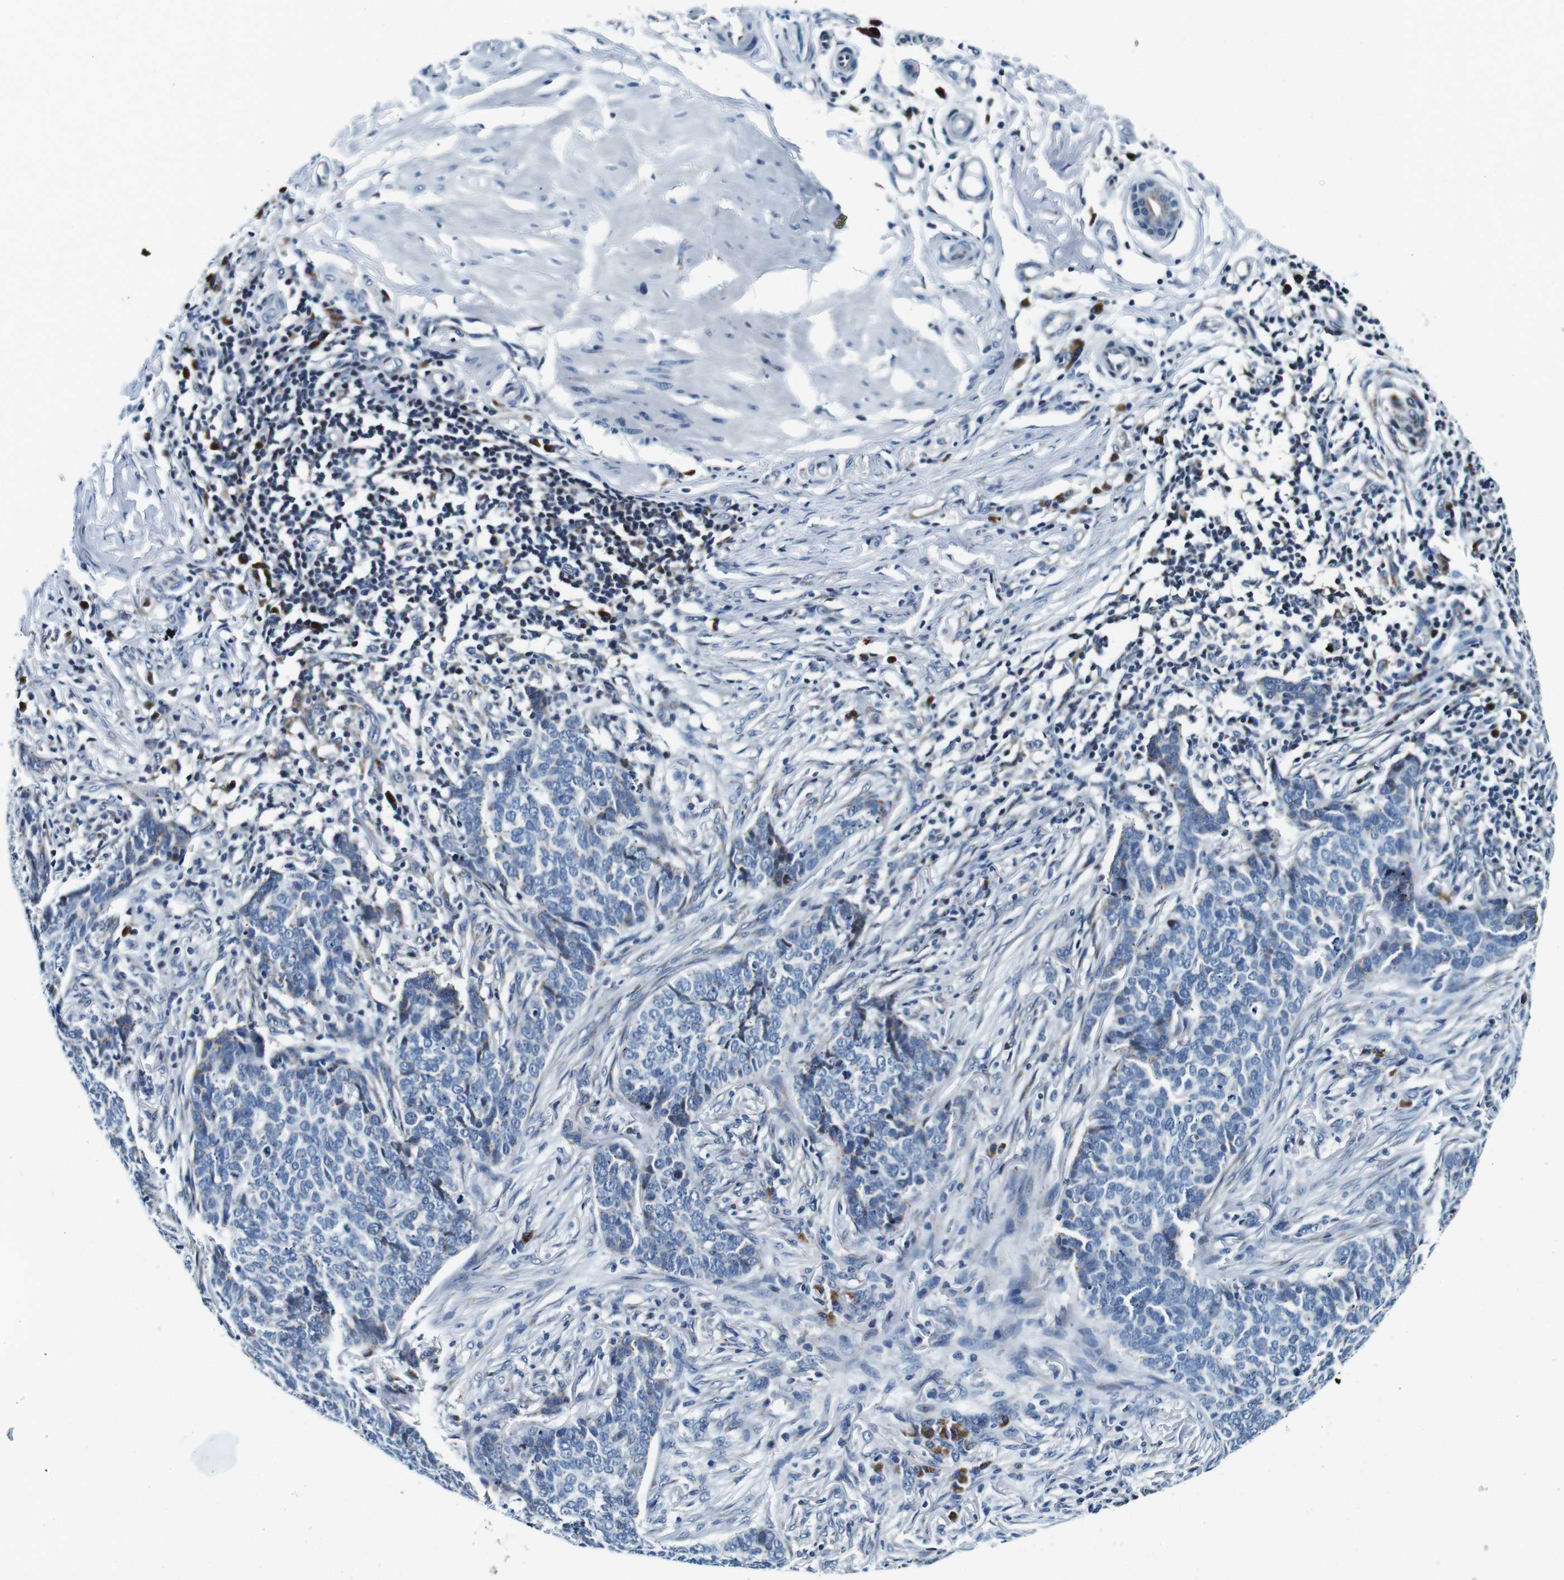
{"staining": {"intensity": "negative", "quantity": "none", "location": "none"}, "tissue": "skin cancer", "cell_type": "Tumor cells", "image_type": "cancer", "snomed": [{"axis": "morphology", "description": "Basal cell carcinoma"}, {"axis": "topography", "description": "Skin"}], "caption": "The immunohistochemistry histopathology image has no significant positivity in tumor cells of skin basal cell carcinoma tissue.", "gene": "FAR2", "patient": {"sex": "male", "age": 85}}